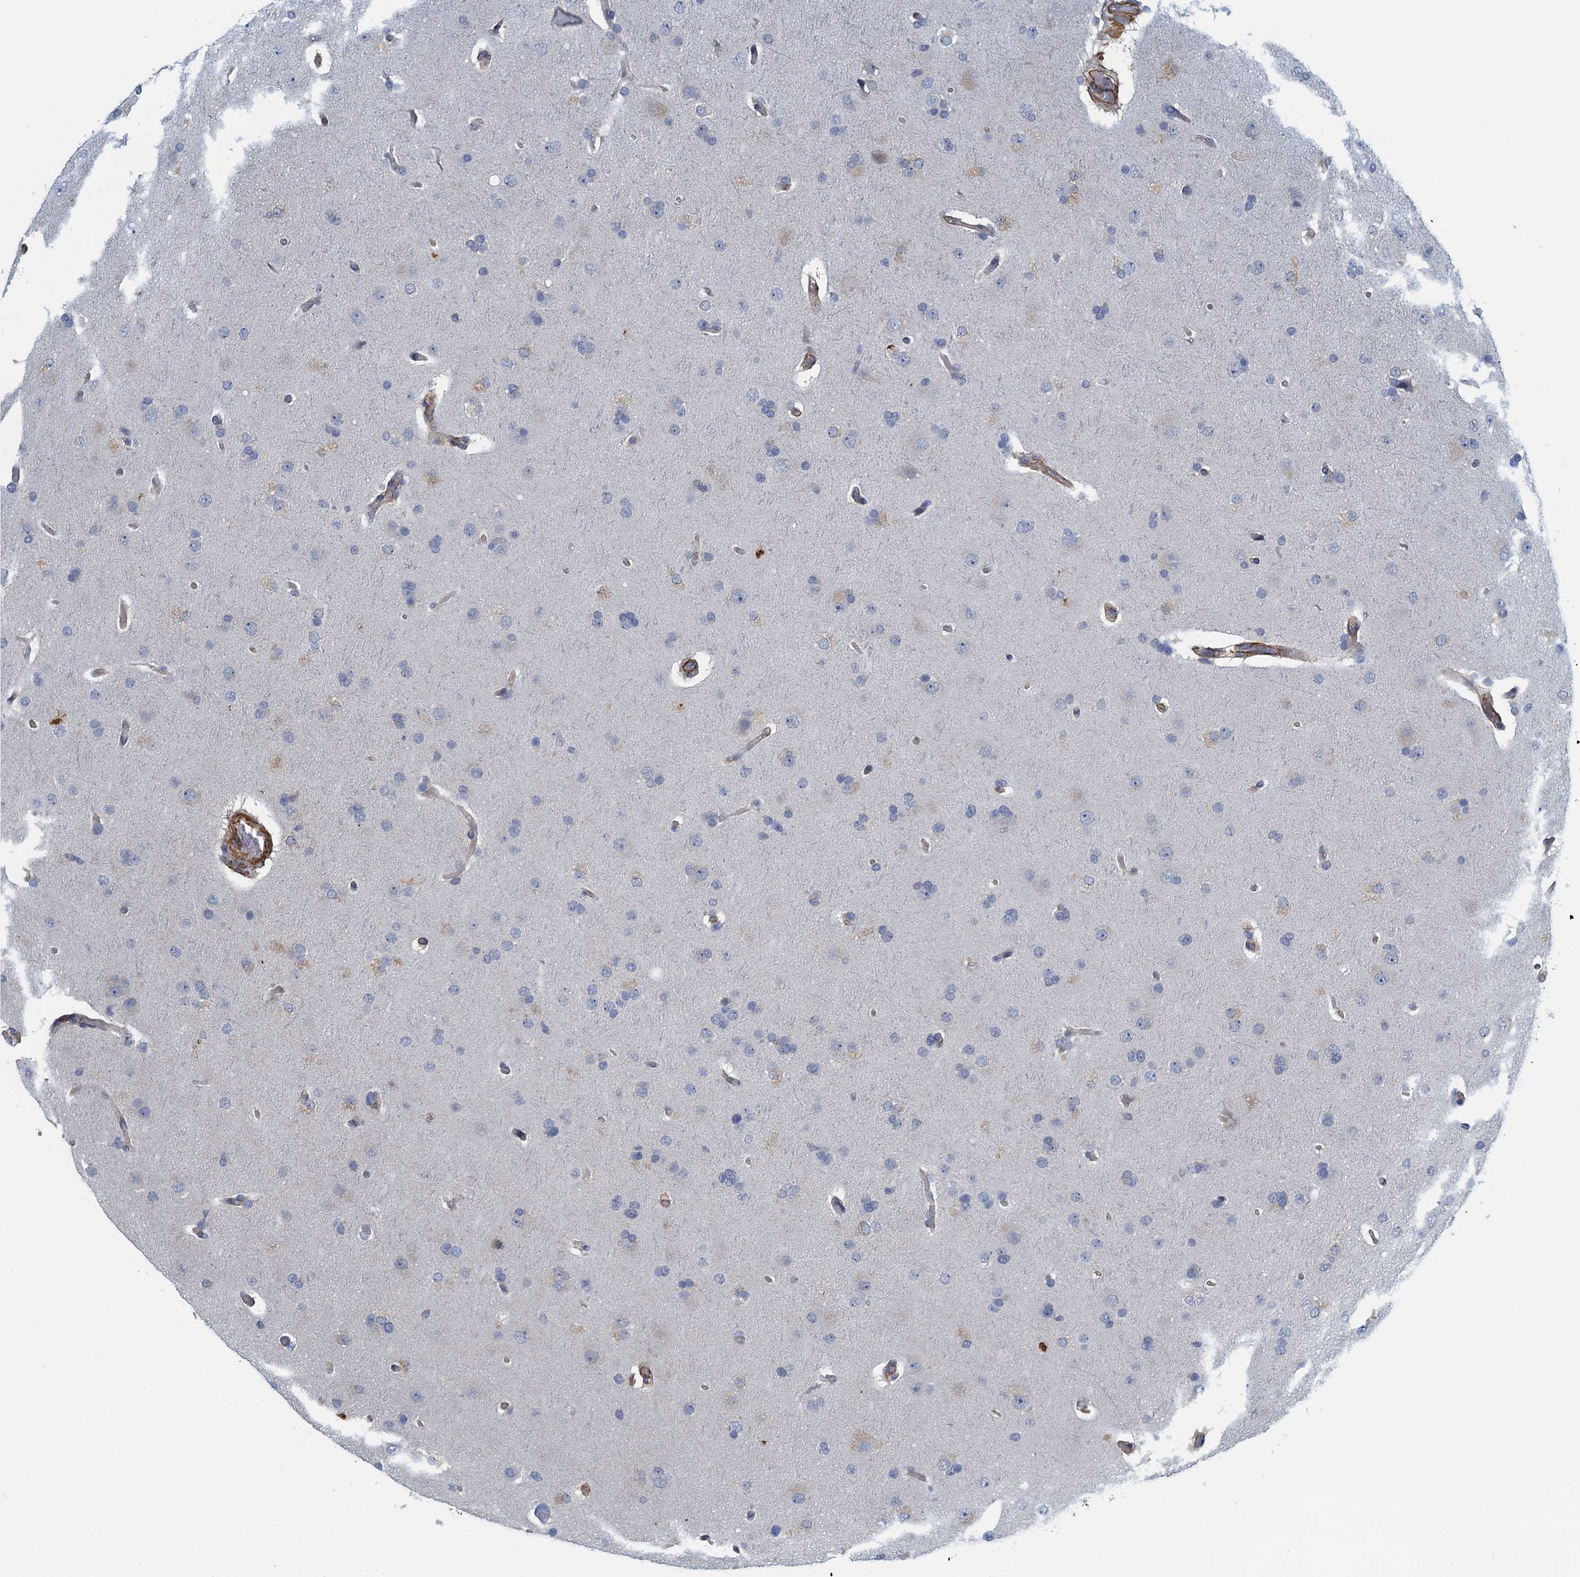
{"staining": {"intensity": "negative", "quantity": "none", "location": "none"}, "tissue": "glioma", "cell_type": "Tumor cells", "image_type": "cancer", "snomed": [{"axis": "morphology", "description": "Glioma, malignant, High grade"}, {"axis": "topography", "description": "Brain"}], "caption": "DAB (3,3'-diaminobenzidine) immunohistochemical staining of high-grade glioma (malignant) demonstrates no significant staining in tumor cells. The staining was performed using DAB (3,3'-diaminobenzidine) to visualize the protein expression in brown, while the nuclei were stained in blue with hematoxylin (Magnification: 20x).", "gene": "ALG2", "patient": {"sex": "male", "age": 72}}